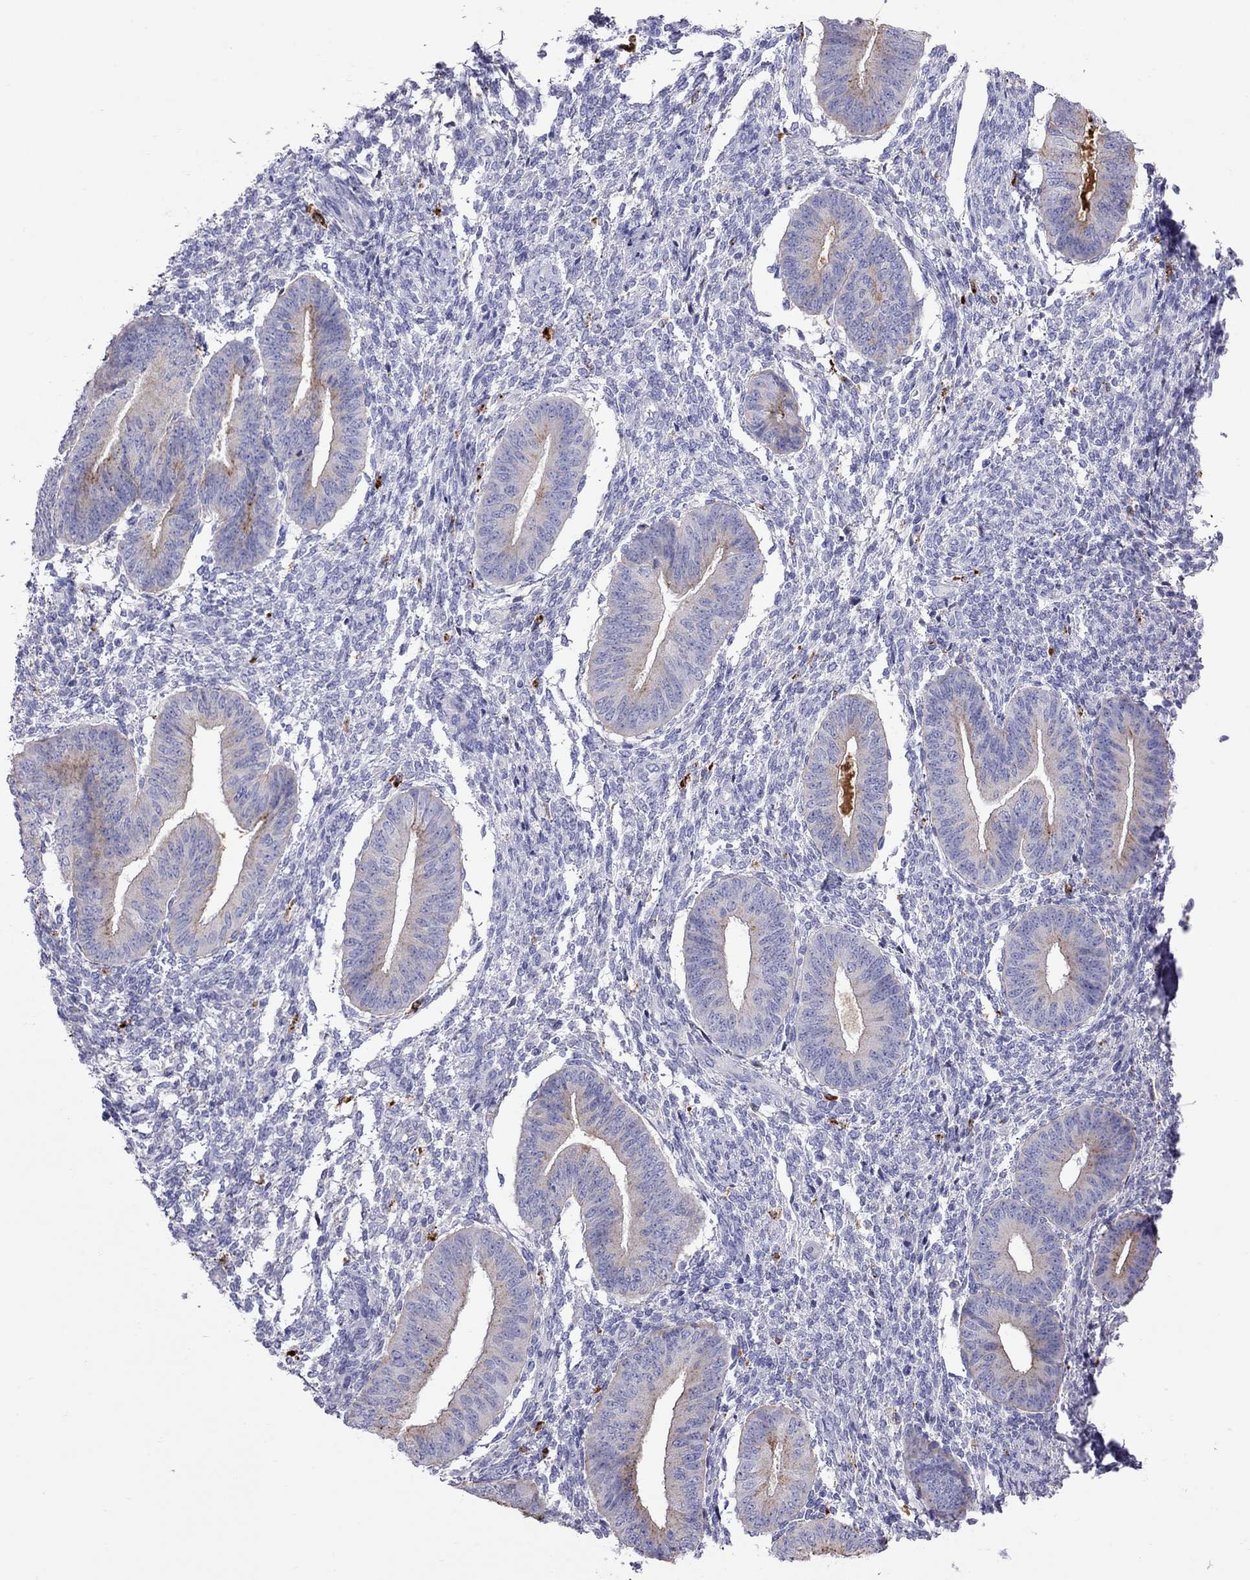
{"staining": {"intensity": "negative", "quantity": "none", "location": "none"}, "tissue": "endometrium", "cell_type": "Cells in endometrial stroma", "image_type": "normal", "snomed": [{"axis": "morphology", "description": "Normal tissue, NOS"}, {"axis": "topography", "description": "Endometrium"}], "caption": "Immunohistochemistry photomicrograph of normal human endometrium stained for a protein (brown), which demonstrates no expression in cells in endometrial stroma.", "gene": "CLPSL2", "patient": {"sex": "female", "age": 47}}